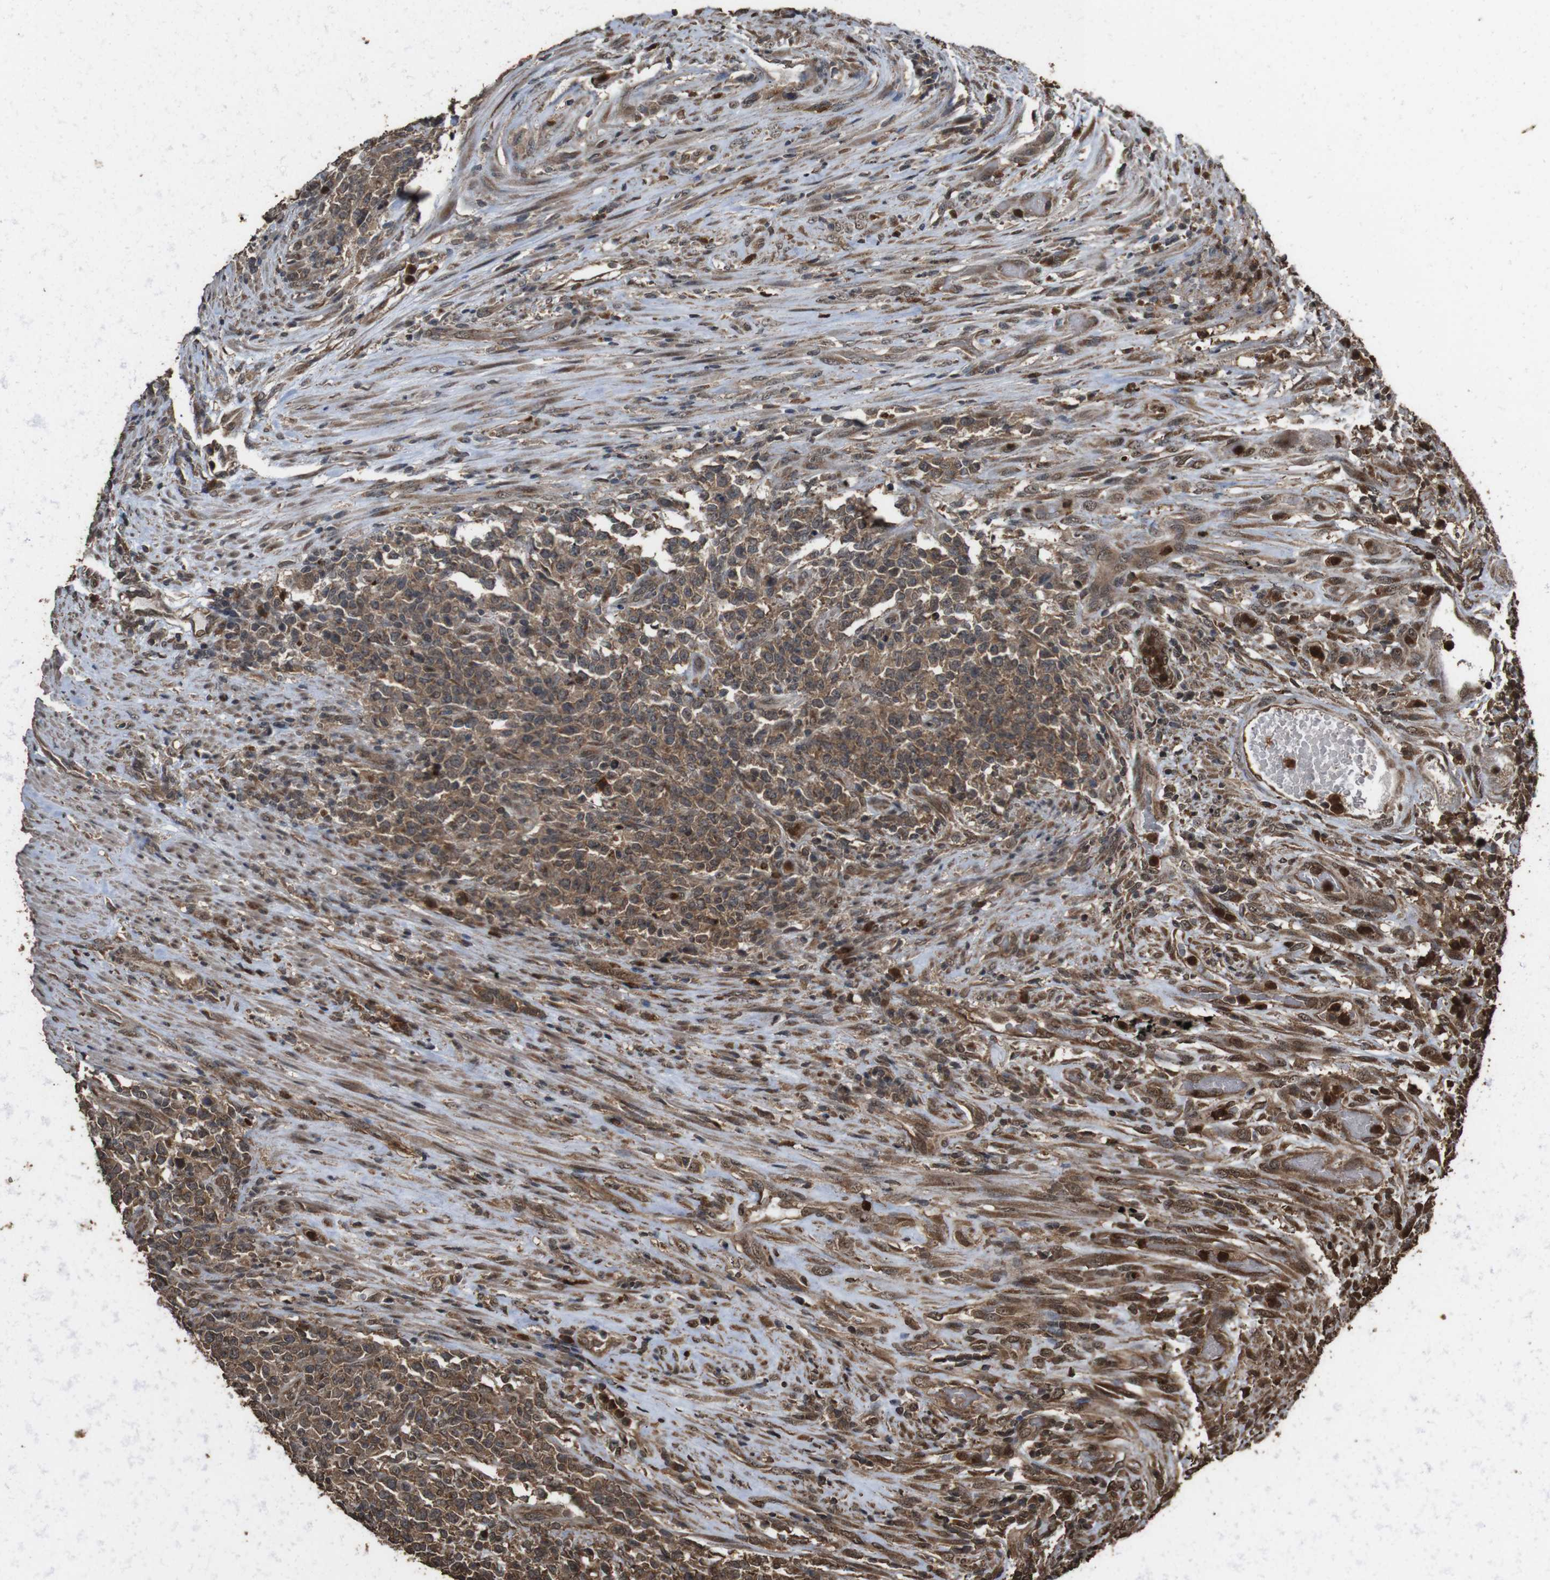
{"staining": {"intensity": "moderate", "quantity": ">75%", "location": "cytoplasmic/membranous"}, "tissue": "lymphoma", "cell_type": "Tumor cells", "image_type": "cancer", "snomed": [{"axis": "morphology", "description": "Malignant lymphoma, non-Hodgkin's type, High grade"}, {"axis": "topography", "description": "Soft tissue"}], "caption": "An IHC micrograph of neoplastic tissue is shown. Protein staining in brown labels moderate cytoplasmic/membranous positivity in malignant lymphoma, non-Hodgkin's type (high-grade) within tumor cells.", "gene": "RRAS2", "patient": {"sex": "male", "age": 18}}